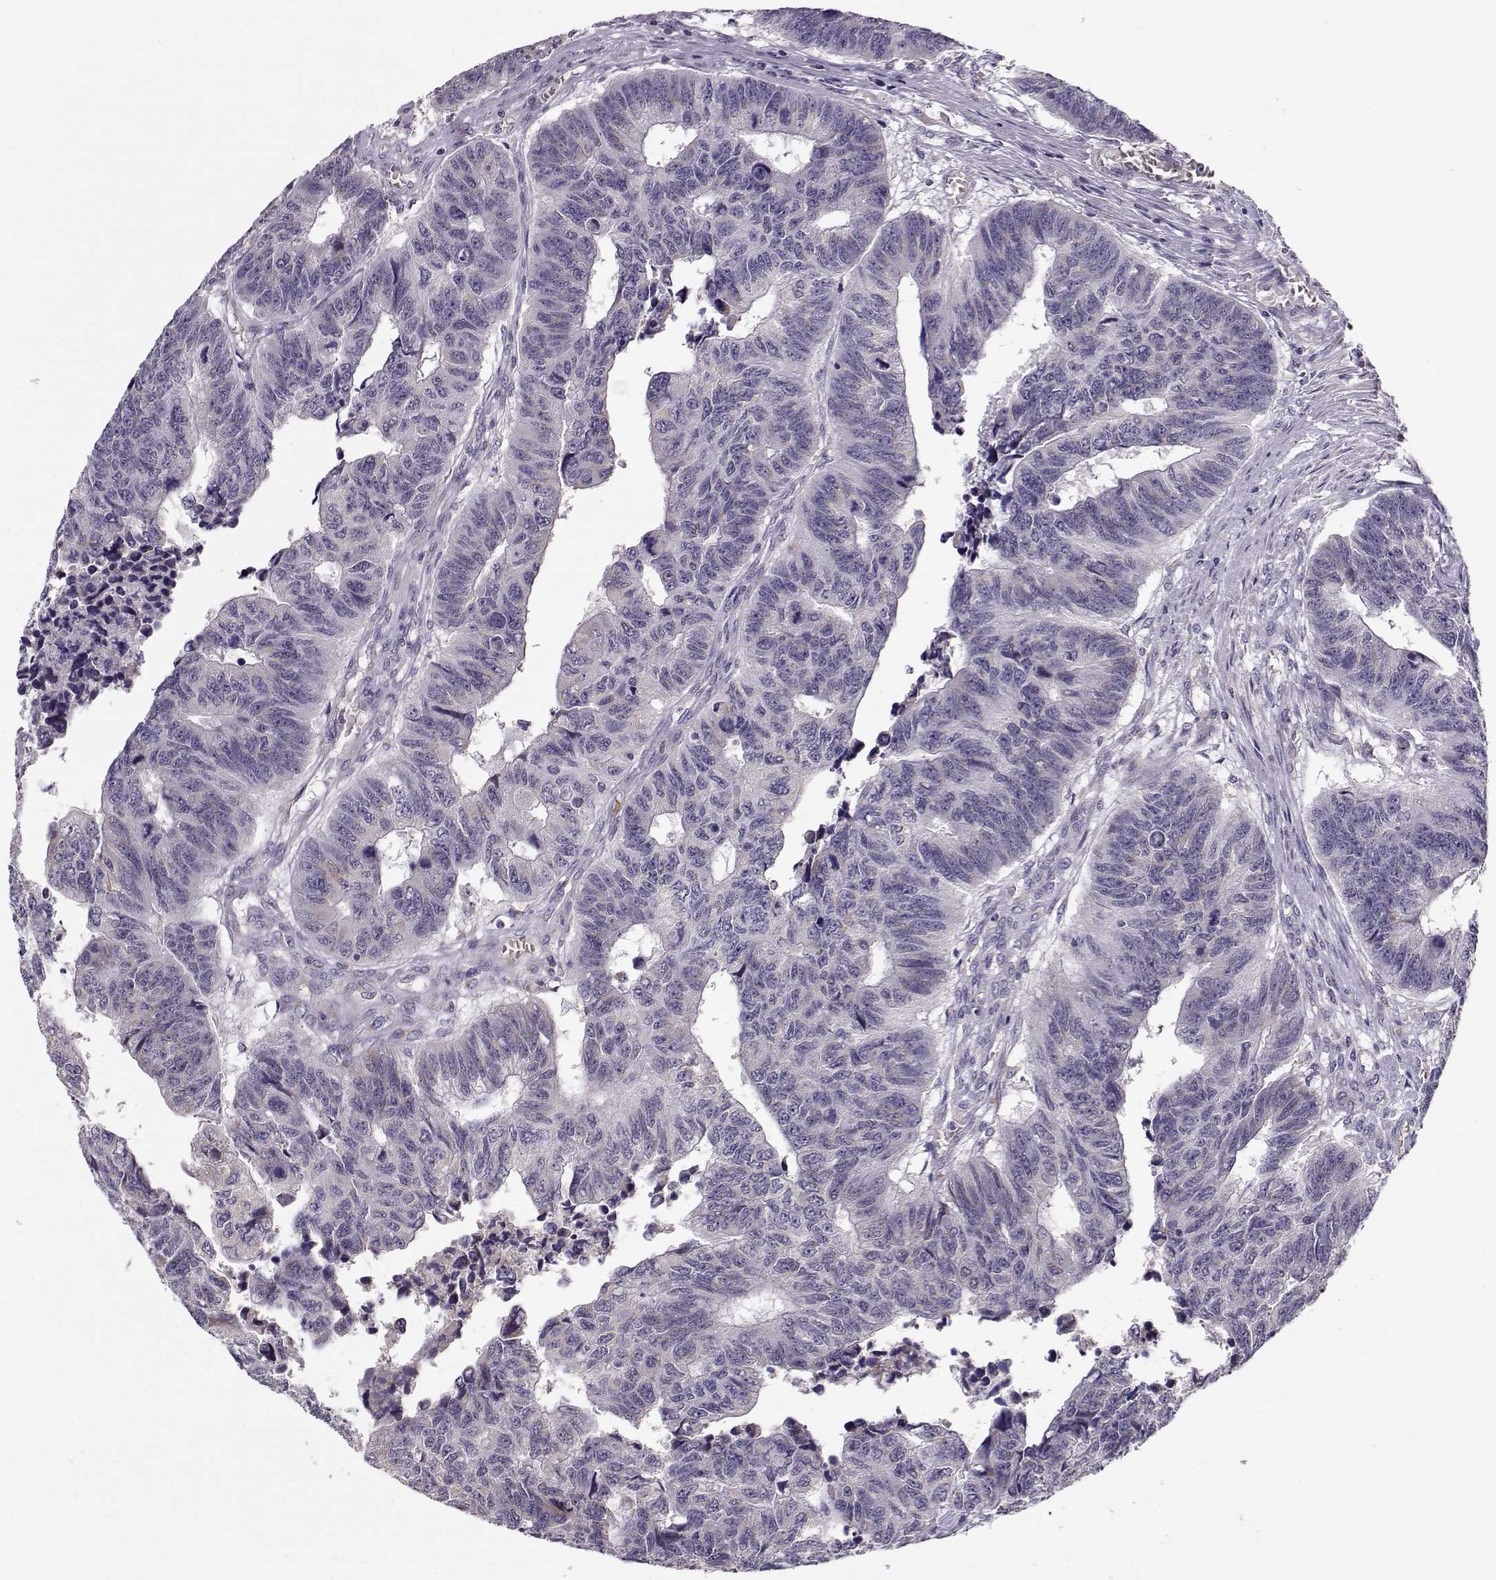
{"staining": {"intensity": "weak", "quantity": "<25%", "location": "cytoplasmic/membranous"}, "tissue": "colorectal cancer", "cell_type": "Tumor cells", "image_type": "cancer", "snomed": [{"axis": "morphology", "description": "Adenocarcinoma, NOS"}, {"axis": "topography", "description": "Rectum"}], "caption": "Micrograph shows no protein positivity in tumor cells of colorectal adenocarcinoma tissue.", "gene": "SLC4A5", "patient": {"sex": "female", "age": 85}}